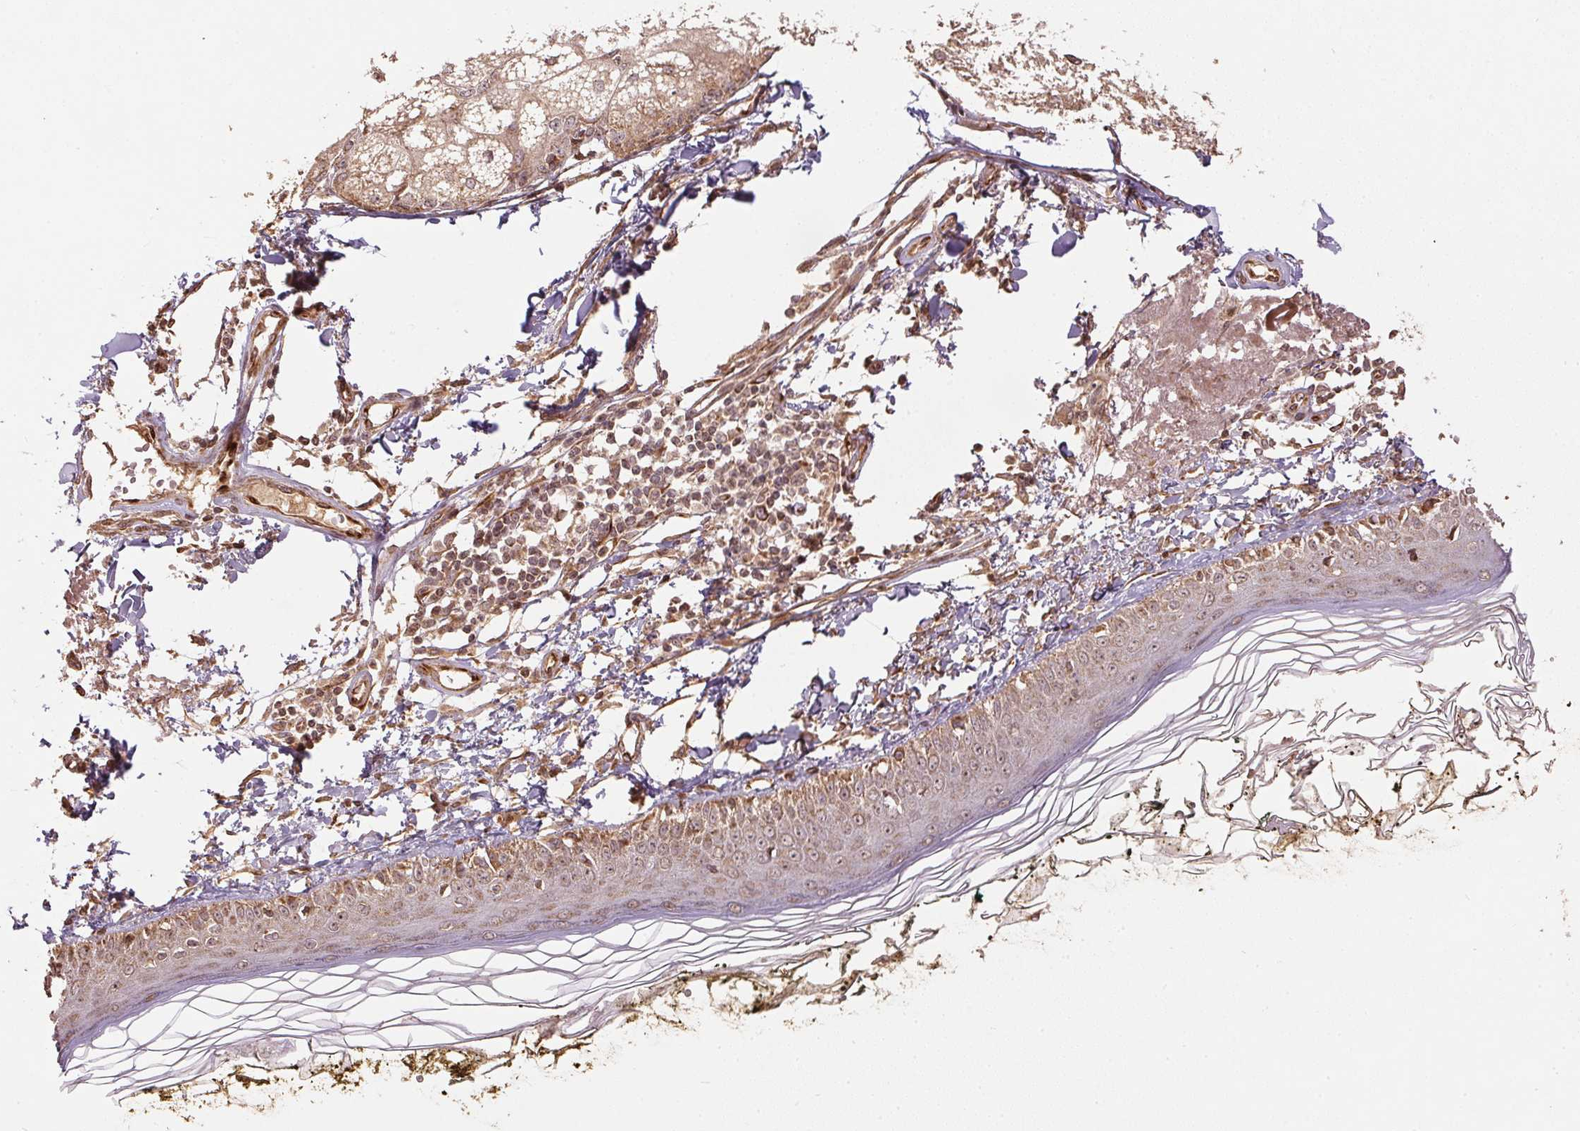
{"staining": {"intensity": "moderate", "quantity": ">75%", "location": "cytoplasmic/membranous"}, "tissue": "skin", "cell_type": "Fibroblasts", "image_type": "normal", "snomed": [{"axis": "morphology", "description": "Normal tissue, NOS"}, {"axis": "topography", "description": "Skin"}], "caption": "This is an image of IHC staining of unremarkable skin, which shows moderate expression in the cytoplasmic/membranous of fibroblasts.", "gene": "SPRED2", "patient": {"sex": "male", "age": 76}}